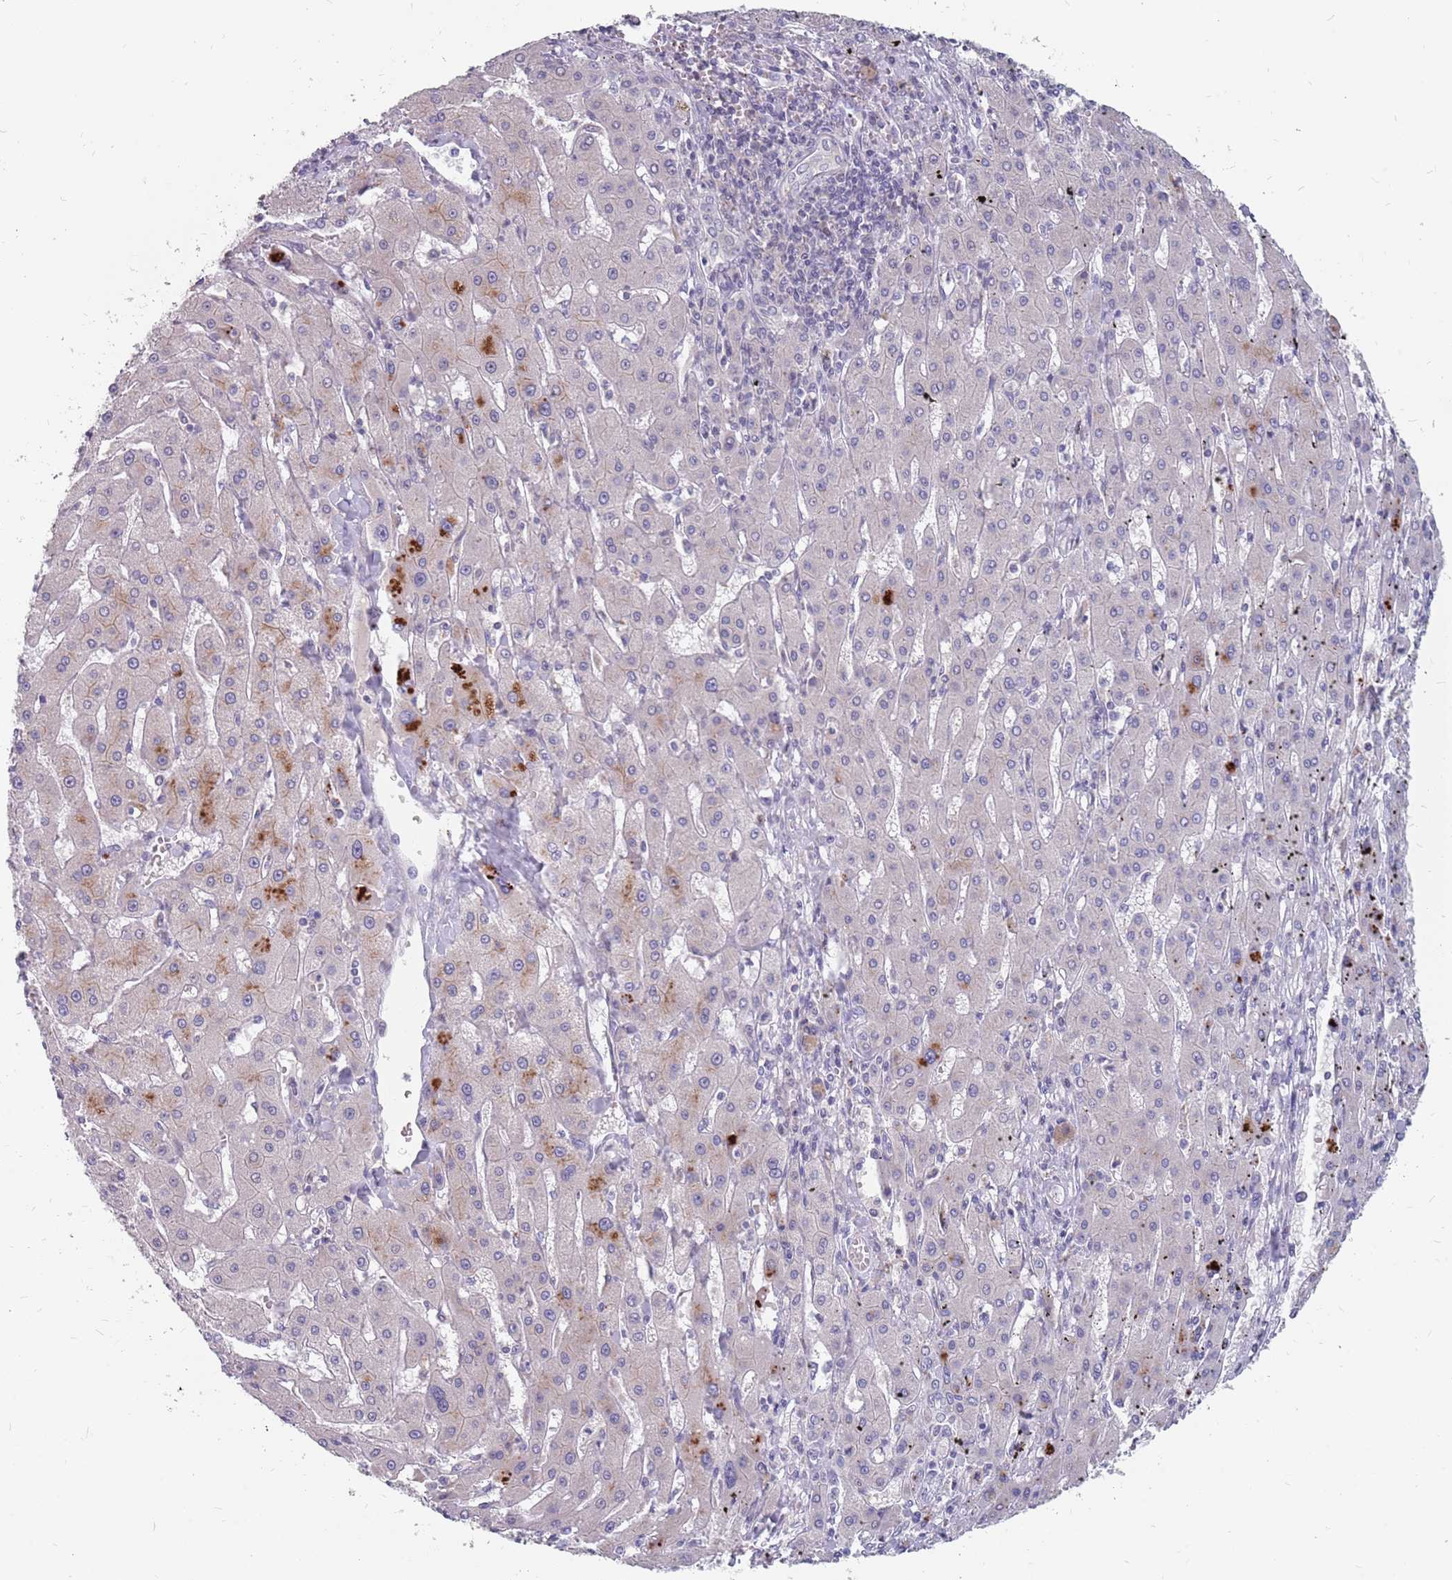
{"staining": {"intensity": "negative", "quantity": "none", "location": "none"}, "tissue": "liver cancer", "cell_type": "Tumor cells", "image_type": "cancer", "snomed": [{"axis": "morphology", "description": "Carcinoma, Hepatocellular, NOS"}, {"axis": "topography", "description": "Liver"}], "caption": "The image exhibits no staining of tumor cells in liver hepatocellular carcinoma. Nuclei are stained in blue.", "gene": "CMTR2", "patient": {"sex": "male", "age": 72}}